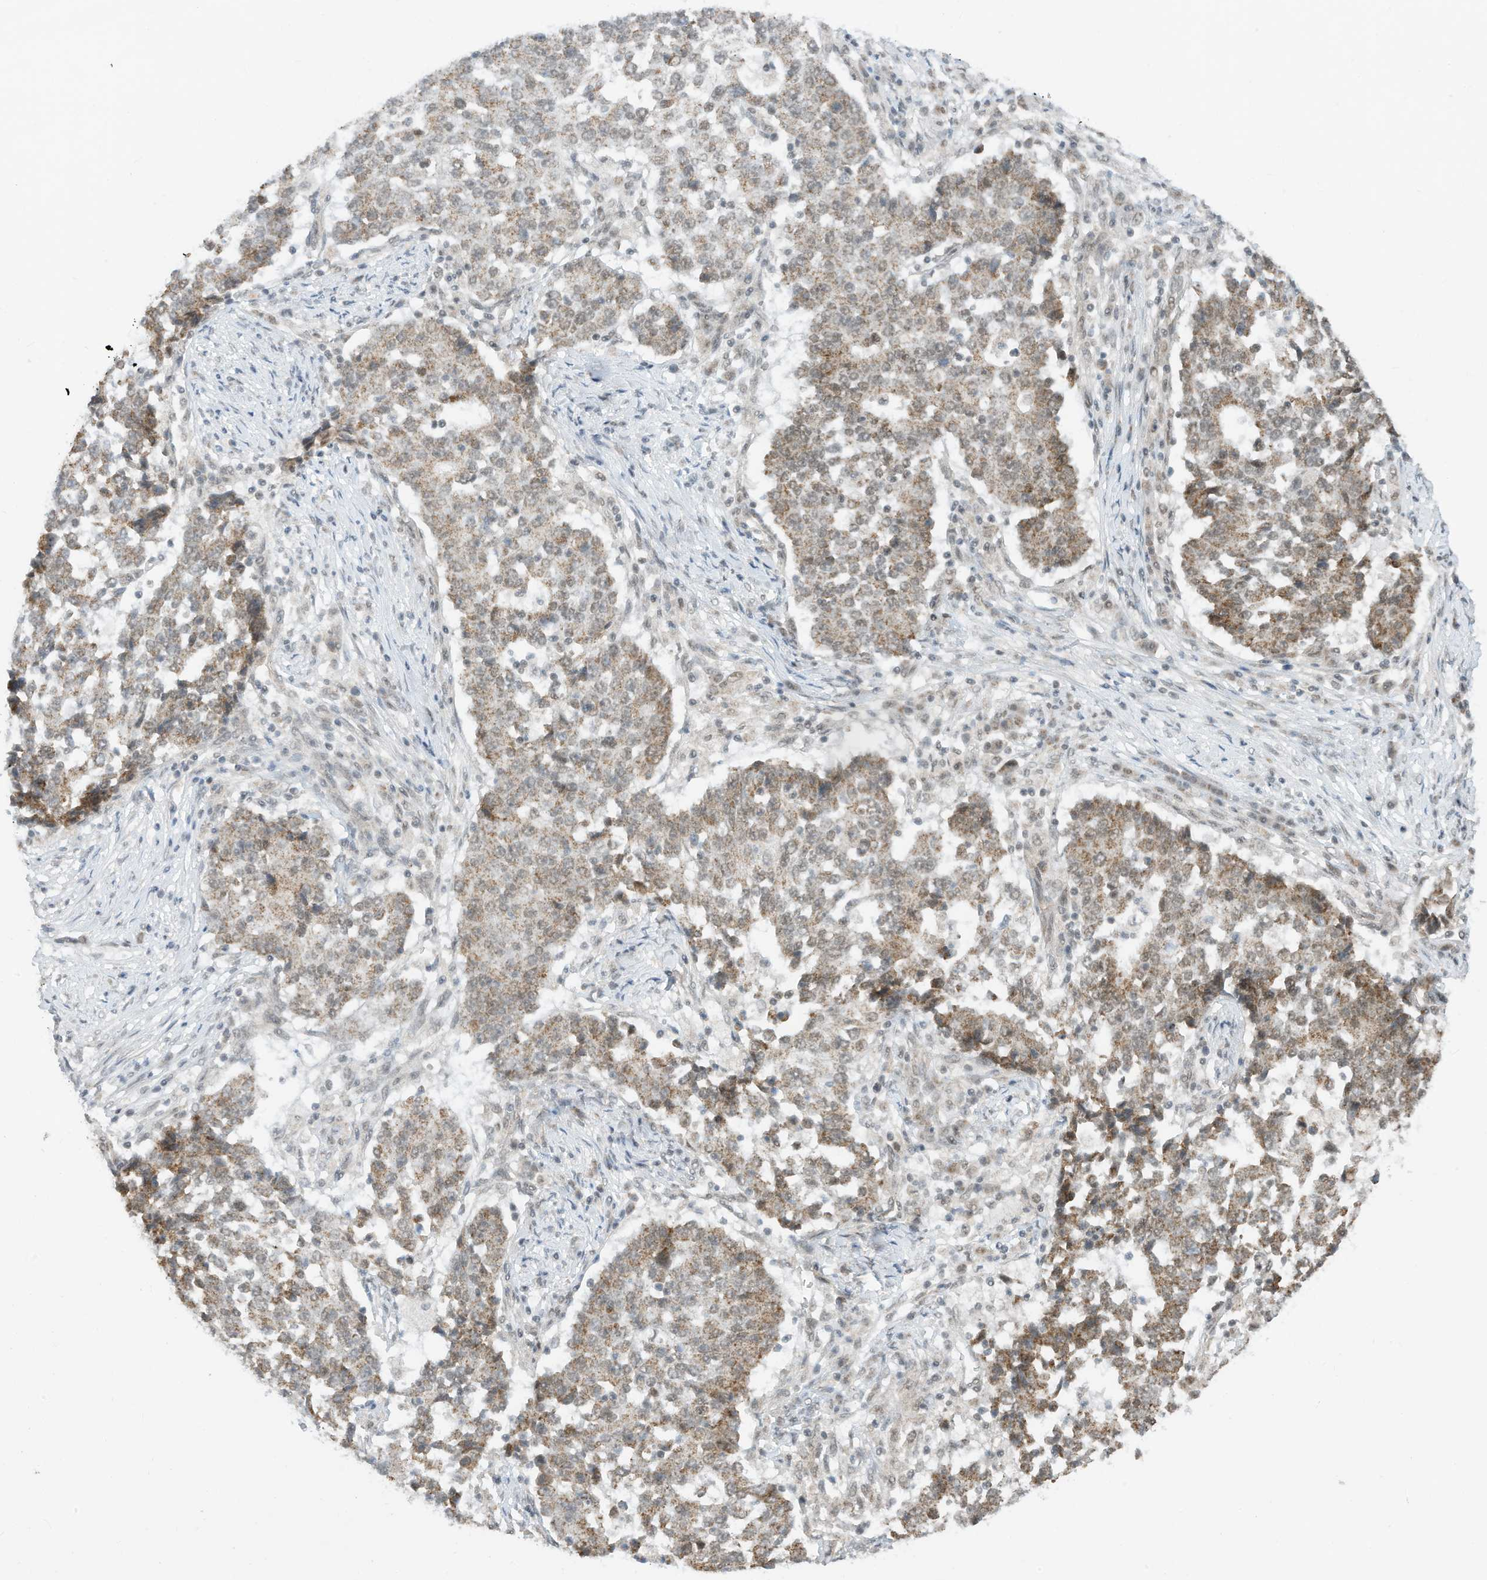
{"staining": {"intensity": "moderate", "quantity": ">75%", "location": "cytoplasmic/membranous"}, "tissue": "stomach cancer", "cell_type": "Tumor cells", "image_type": "cancer", "snomed": [{"axis": "morphology", "description": "Adenocarcinoma, NOS"}, {"axis": "topography", "description": "Stomach"}], "caption": "Immunohistochemistry (DAB (3,3'-diaminobenzidine)) staining of stomach adenocarcinoma demonstrates moderate cytoplasmic/membranous protein expression in approximately >75% of tumor cells.", "gene": "AURKAIP1", "patient": {"sex": "male", "age": 59}}